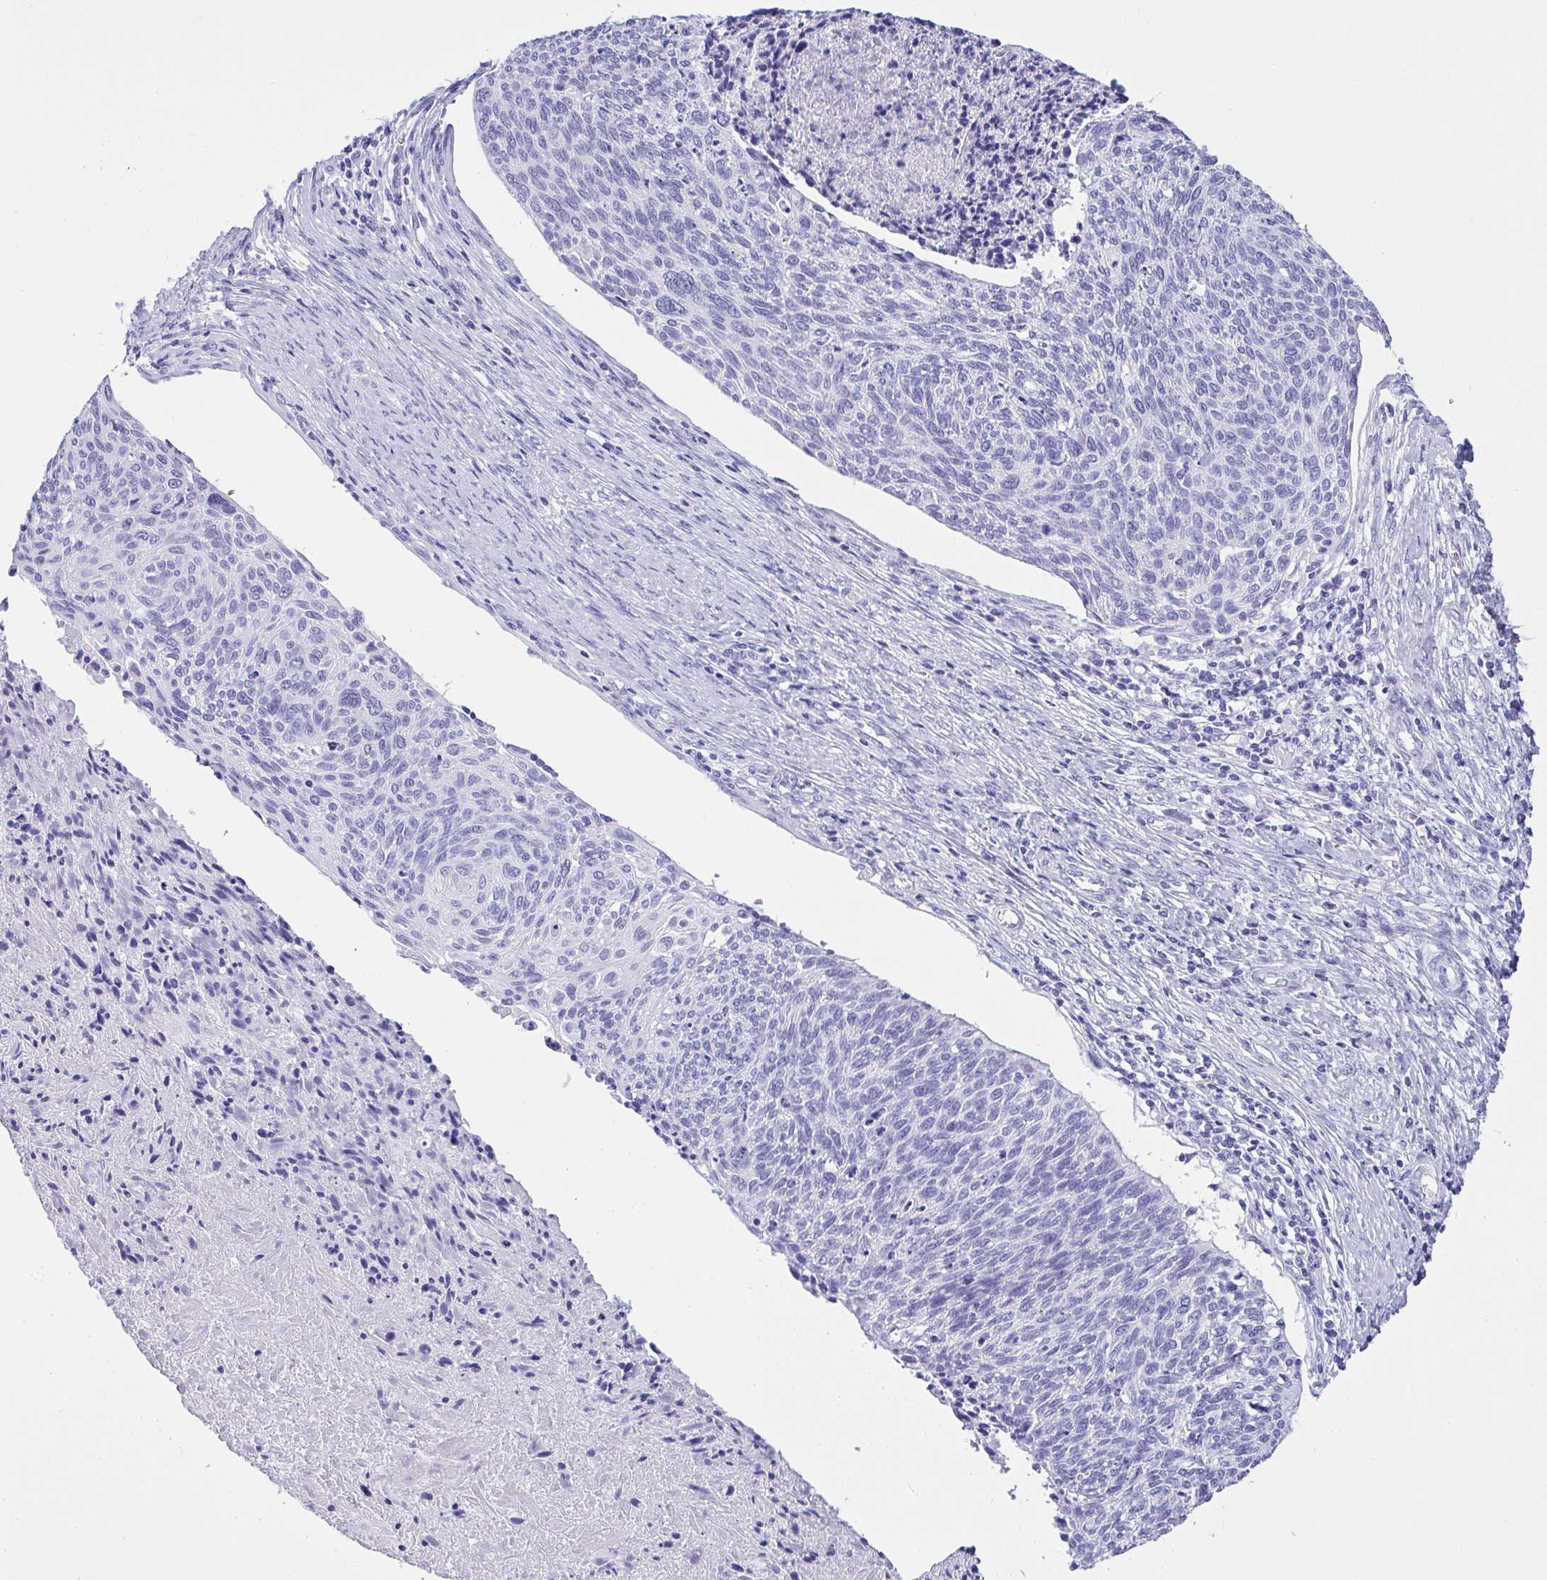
{"staining": {"intensity": "negative", "quantity": "none", "location": "none"}, "tissue": "cervical cancer", "cell_type": "Tumor cells", "image_type": "cancer", "snomed": [{"axis": "morphology", "description": "Squamous cell carcinoma, NOS"}, {"axis": "topography", "description": "Cervix"}], "caption": "Immunohistochemistry (IHC) photomicrograph of neoplastic tissue: human cervical squamous cell carcinoma stained with DAB displays no significant protein expression in tumor cells.", "gene": "AKR1D1", "patient": {"sex": "female", "age": 49}}